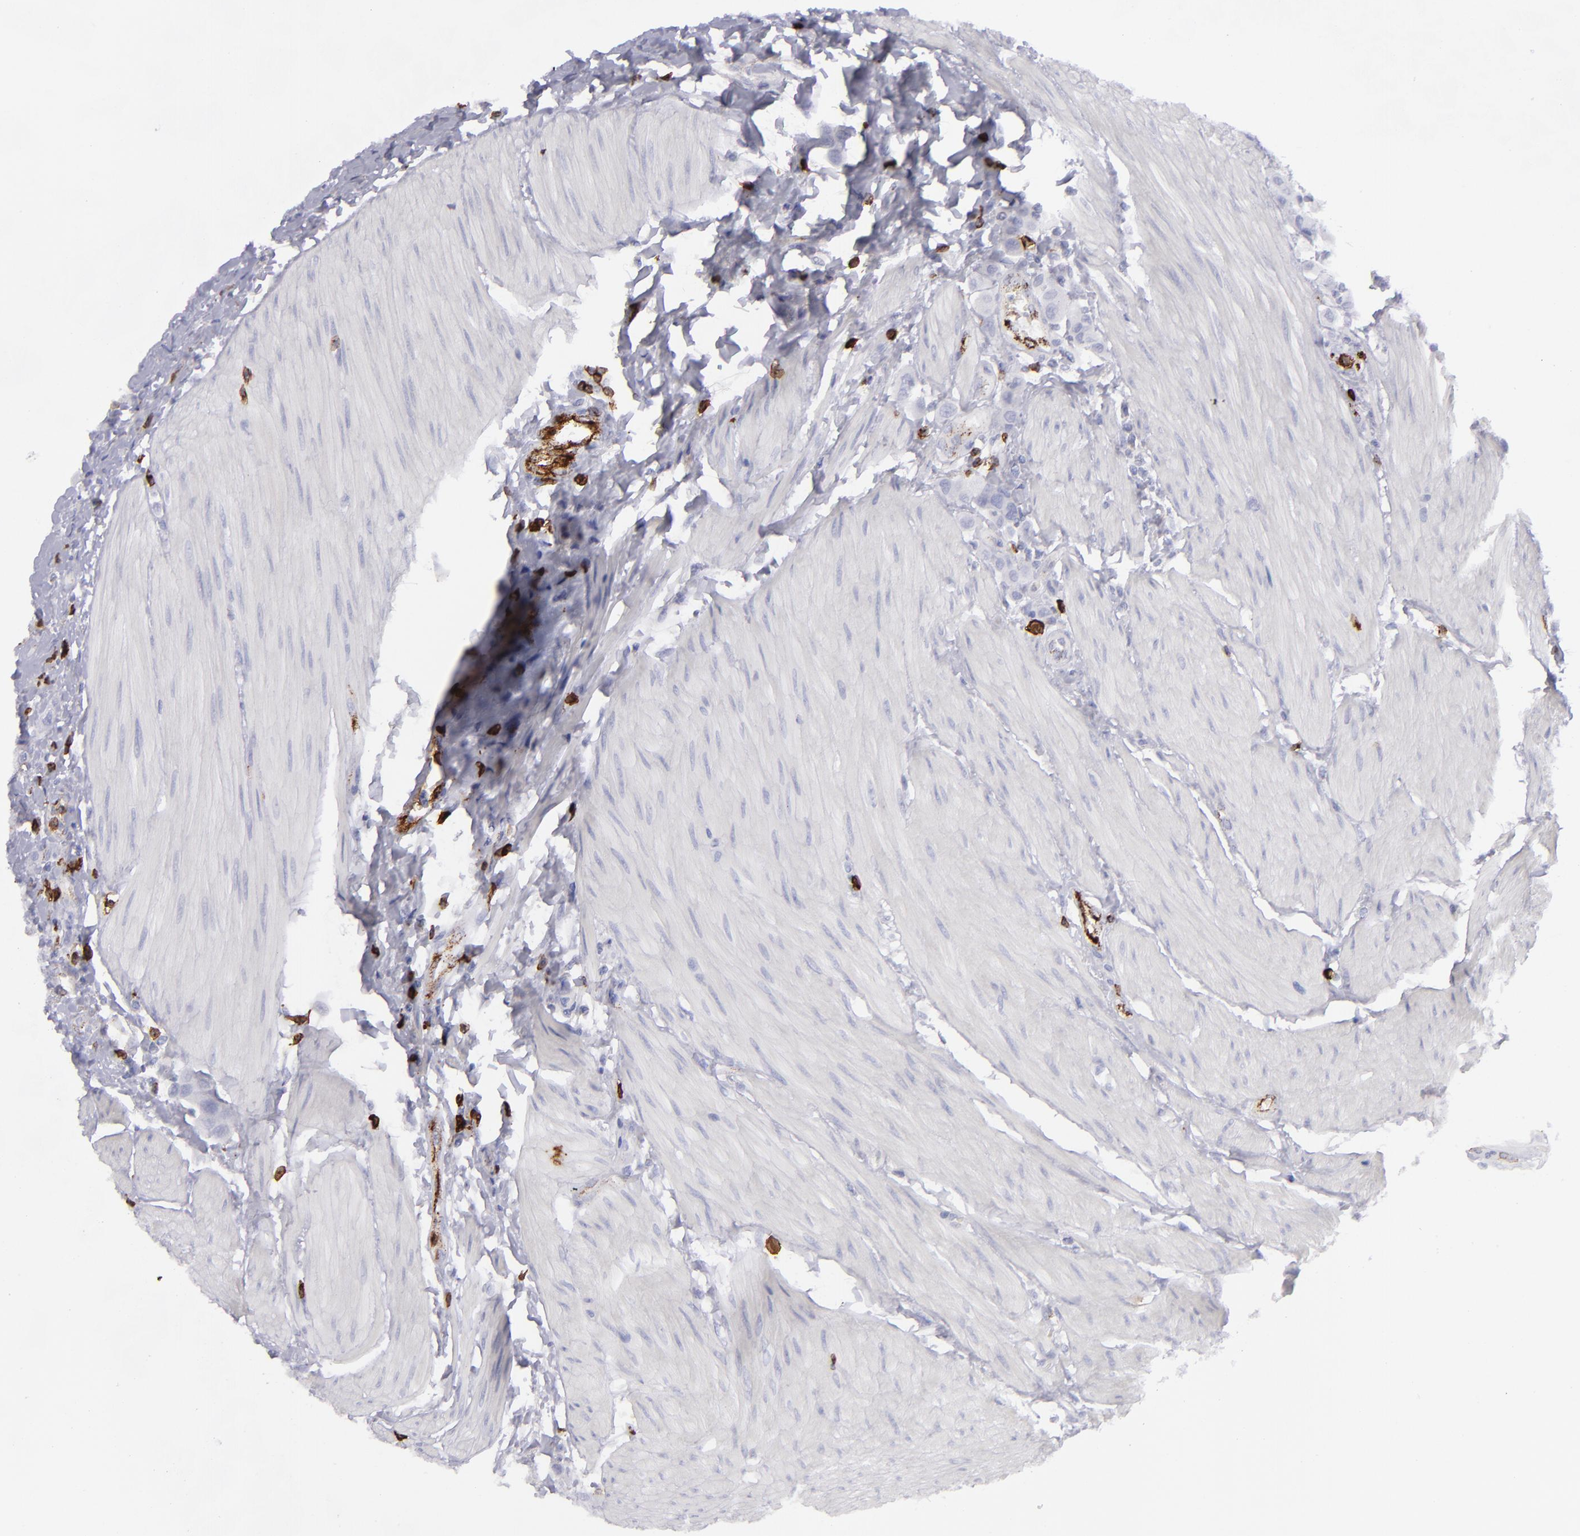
{"staining": {"intensity": "negative", "quantity": "none", "location": "none"}, "tissue": "urothelial cancer", "cell_type": "Tumor cells", "image_type": "cancer", "snomed": [{"axis": "morphology", "description": "Urothelial carcinoma, High grade"}, {"axis": "topography", "description": "Urinary bladder"}], "caption": "An image of urothelial cancer stained for a protein demonstrates no brown staining in tumor cells.", "gene": "CD27", "patient": {"sex": "male", "age": 50}}